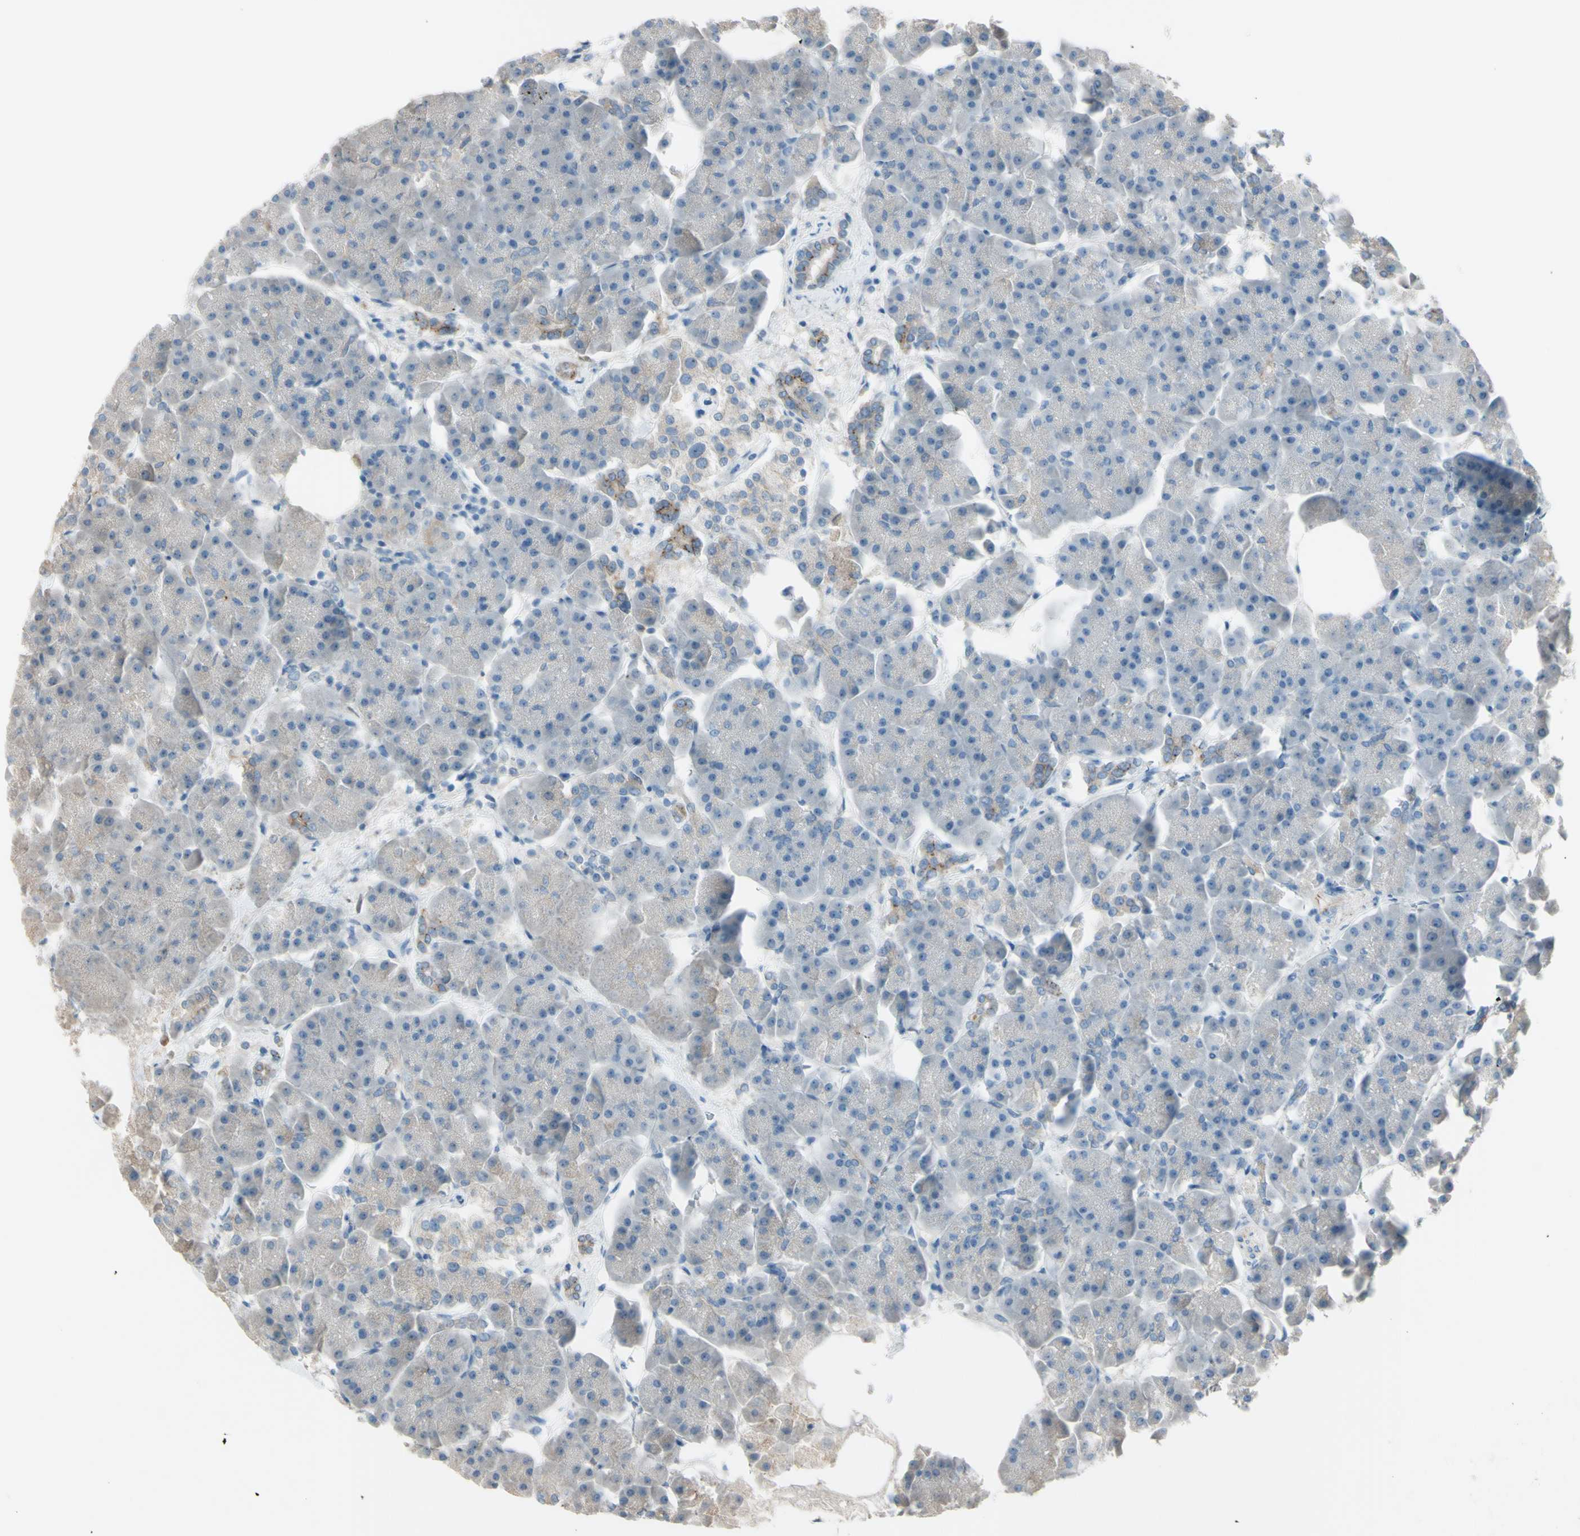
{"staining": {"intensity": "negative", "quantity": "none", "location": "none"}, "tissue": "pancreas", "cell_type": "Exocrine glandular cells", "image_type": "normal", "snomed": [{"axis": "morphology", "description": "Normal tissue, NOS"}, {"axis": "topography", "description": "Pancreas"}], "caption": "Immunohistochemistry histopathology image of benign pancreas stained for a protein (brown), which displays no staining in exocrine glandular cells. Brightfield microscopy of immunohistochemistry (IHC) stained with DAB (brown) and hematoxylin (blue), captured at high magnification.", "gene": "ATRN", "patient": {"sex": "female", "age": 70}}